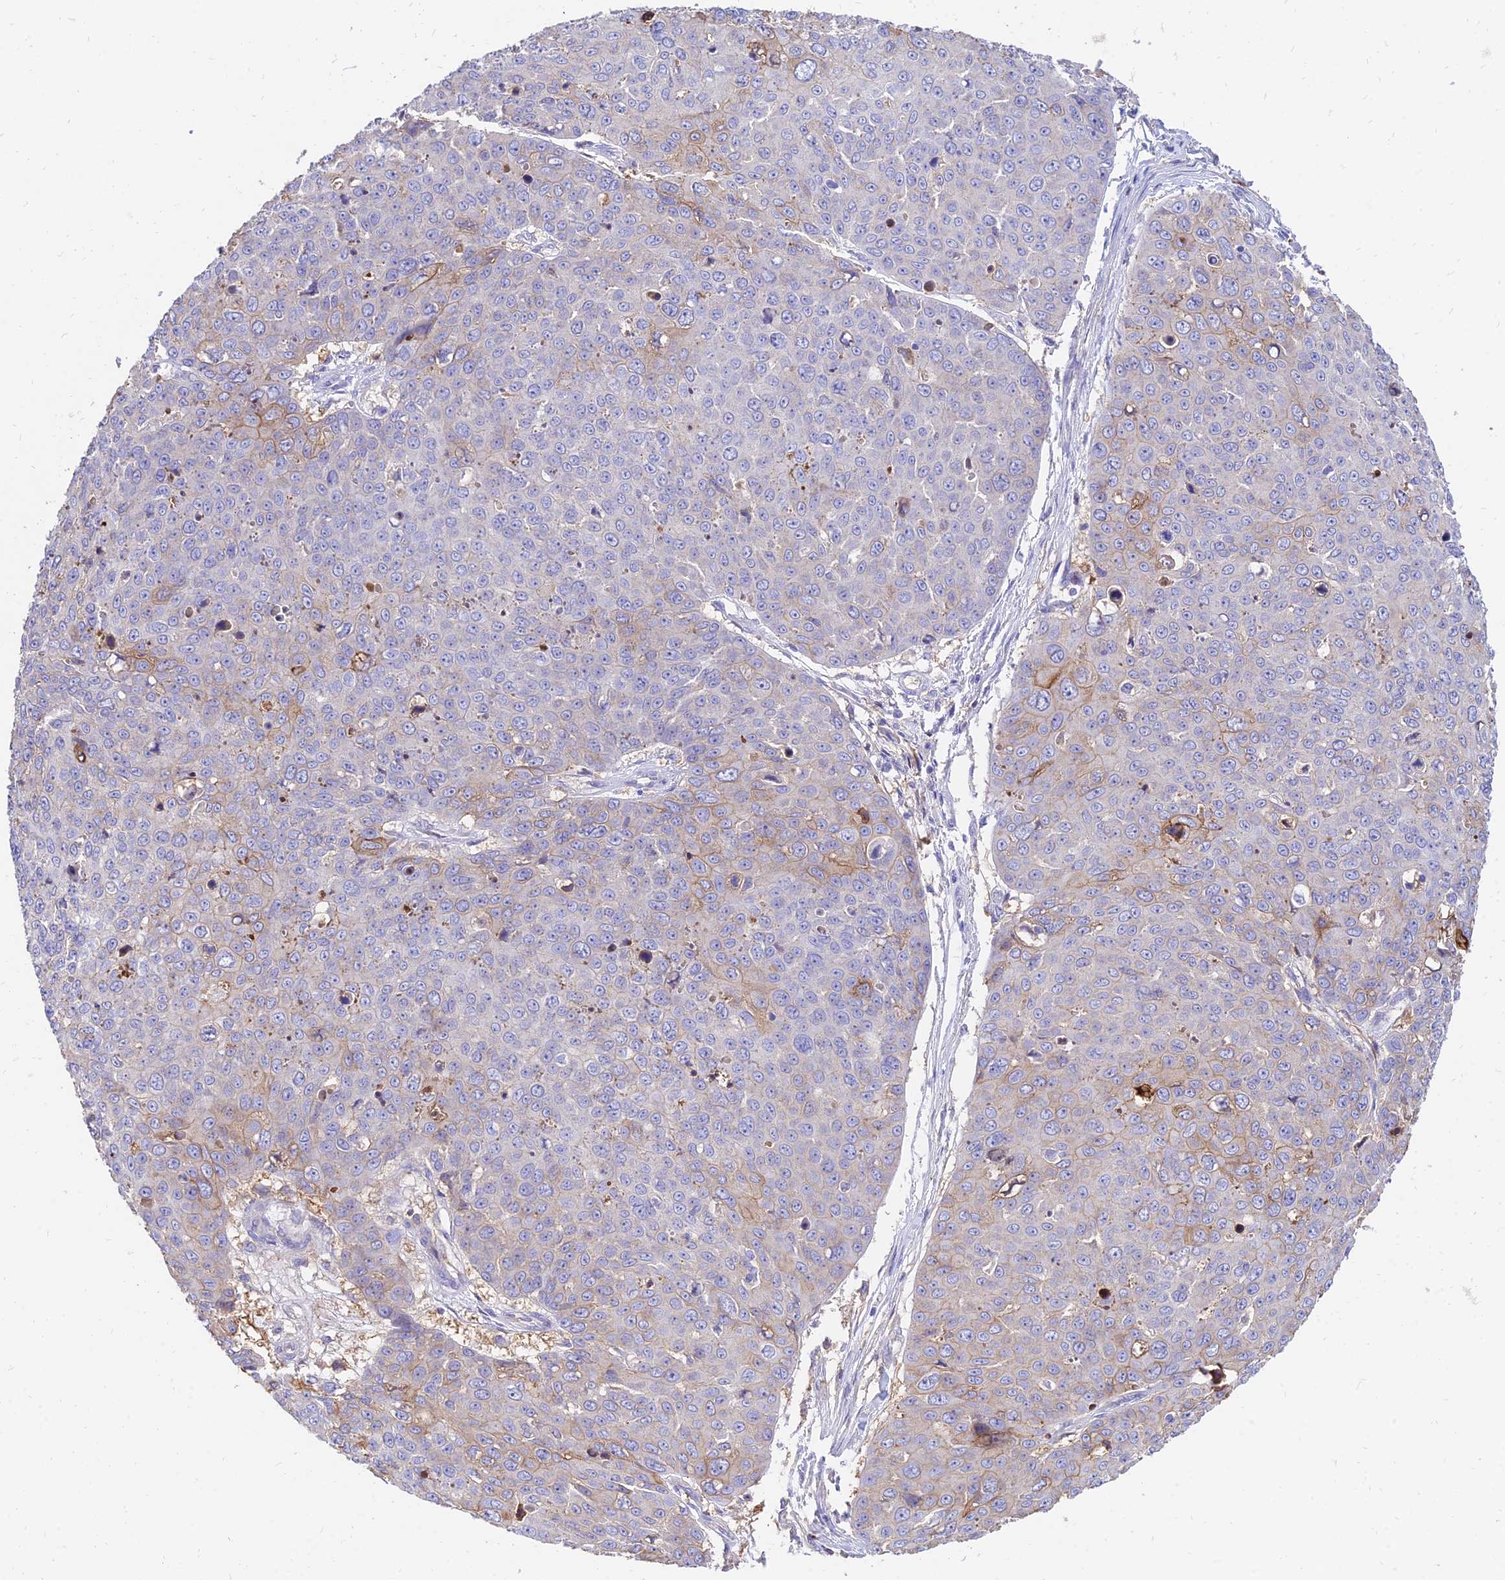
{"staining": {"intensity": "moderate", "quantity": "<25%", "location": "cytoplasmic/membranous"}, "tissue": "skin cancer", "cell_type": "Tumor cells", "image_type": "cancer", "snomed": [{"axis": "morphology", "description": "Squamous cell carcinoma, NOS"}, {"axis": "topography", "description": "Skin"}], "caption": "DAB (3,3'-diaminobenzidine) immunohistochemical staining of skin squamous cell carcinoma exhibits moderate cytoplasmic/membranous protein positivity in about <25% of tumor cells.", "gene": "SREK1IP1", "patient": {"sex": "male", "age": 71}}